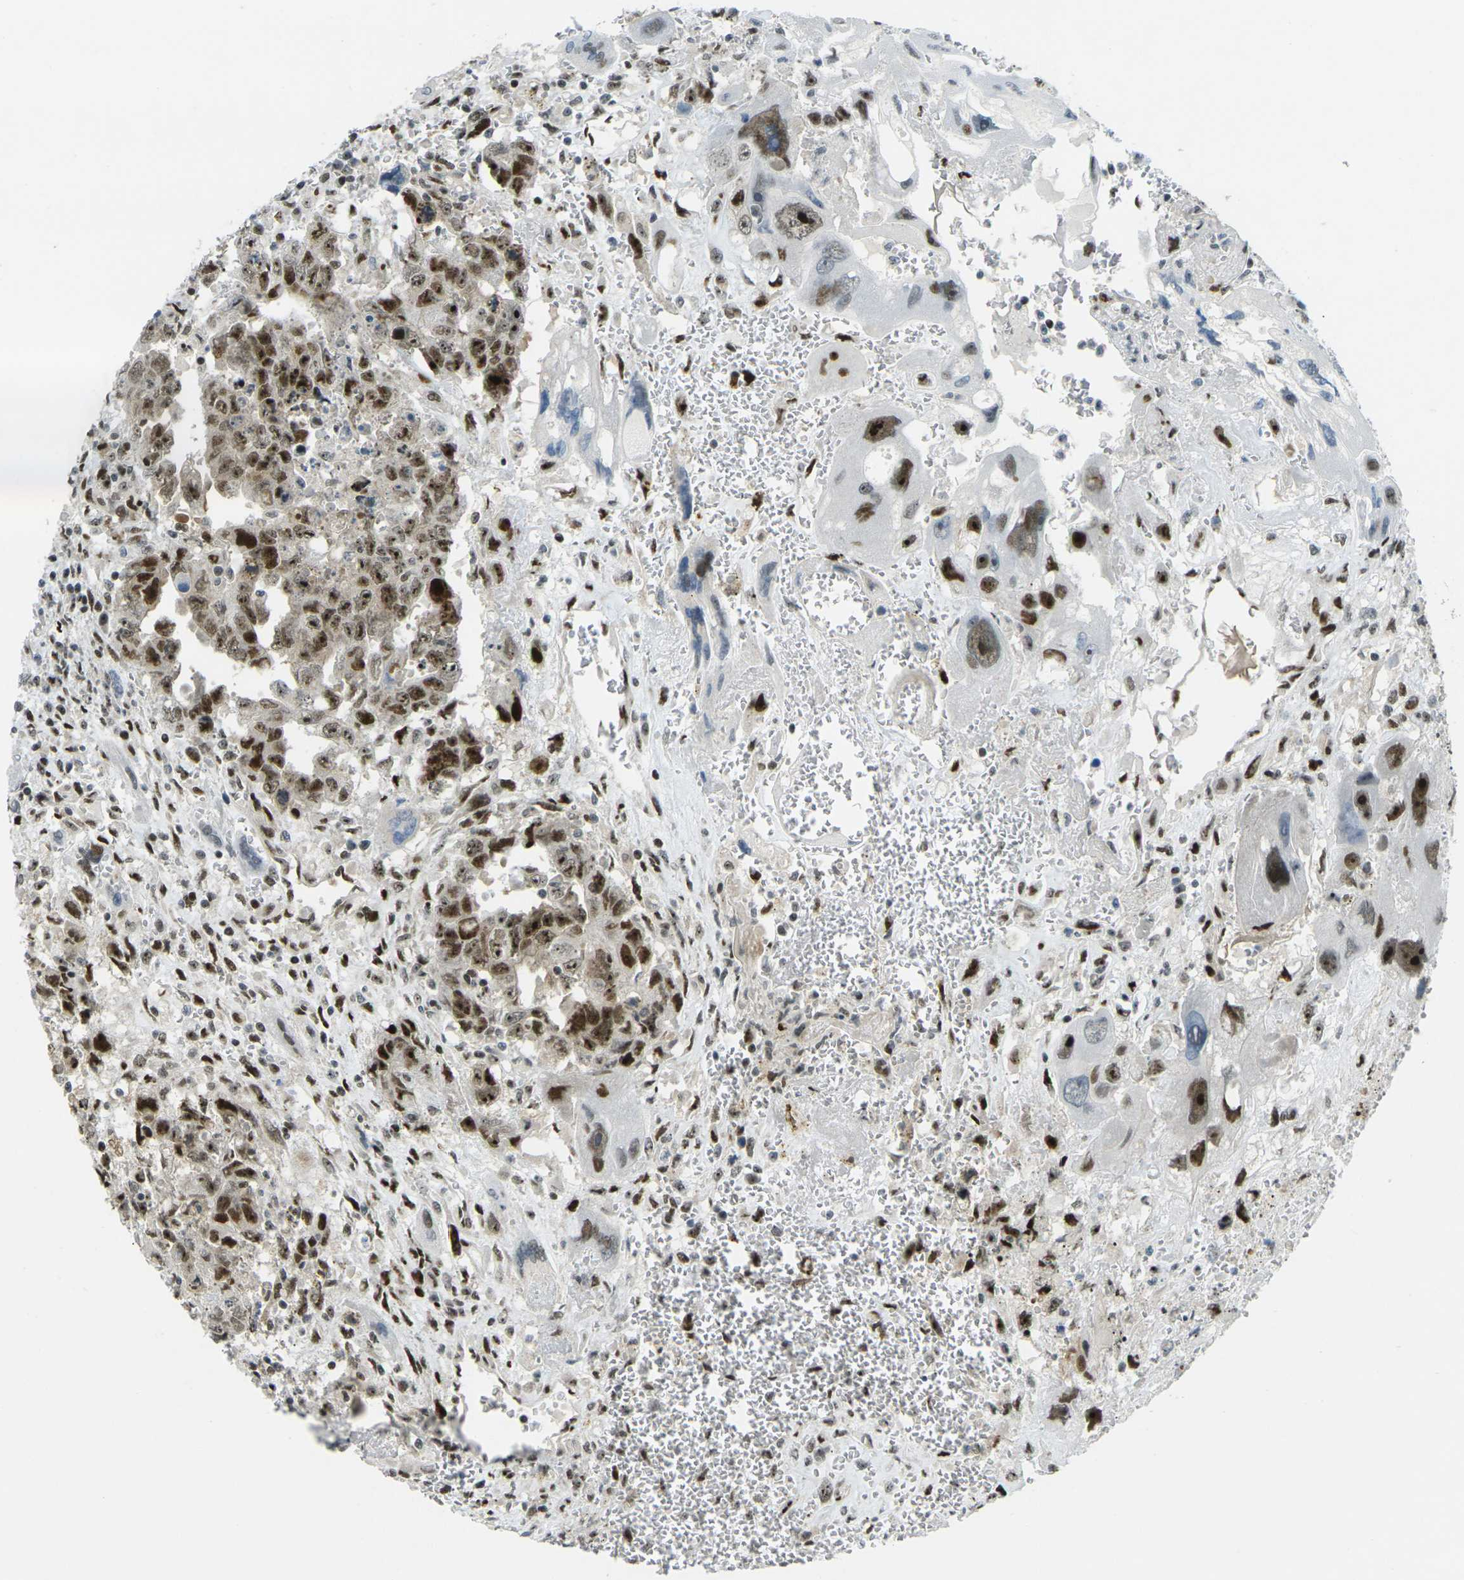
{"staining": {"intensity": "strong", "quantity": ">75%", "location": "cytoplasmic/membranous,nuclear"}, "tissue": "testis cancer", "cell_type": "Tumor cells", "image_type": "cancer", "snomed": [{"axis": "morphology", "description": "Carcinoma, Embryonal, NOS"}, {"axis": "topography", "description": "Testis"}], "caption": "Immunohistochemistry (DAB (3,3'-diaminobenzidine)) staining of testis cancer exhibits strong cytoplasmic/membranous and nuclear protein staining in approximately >75% of tumor cells.", "gene": "UBE2C", "patient": {"sex": "male", "age": 28}}